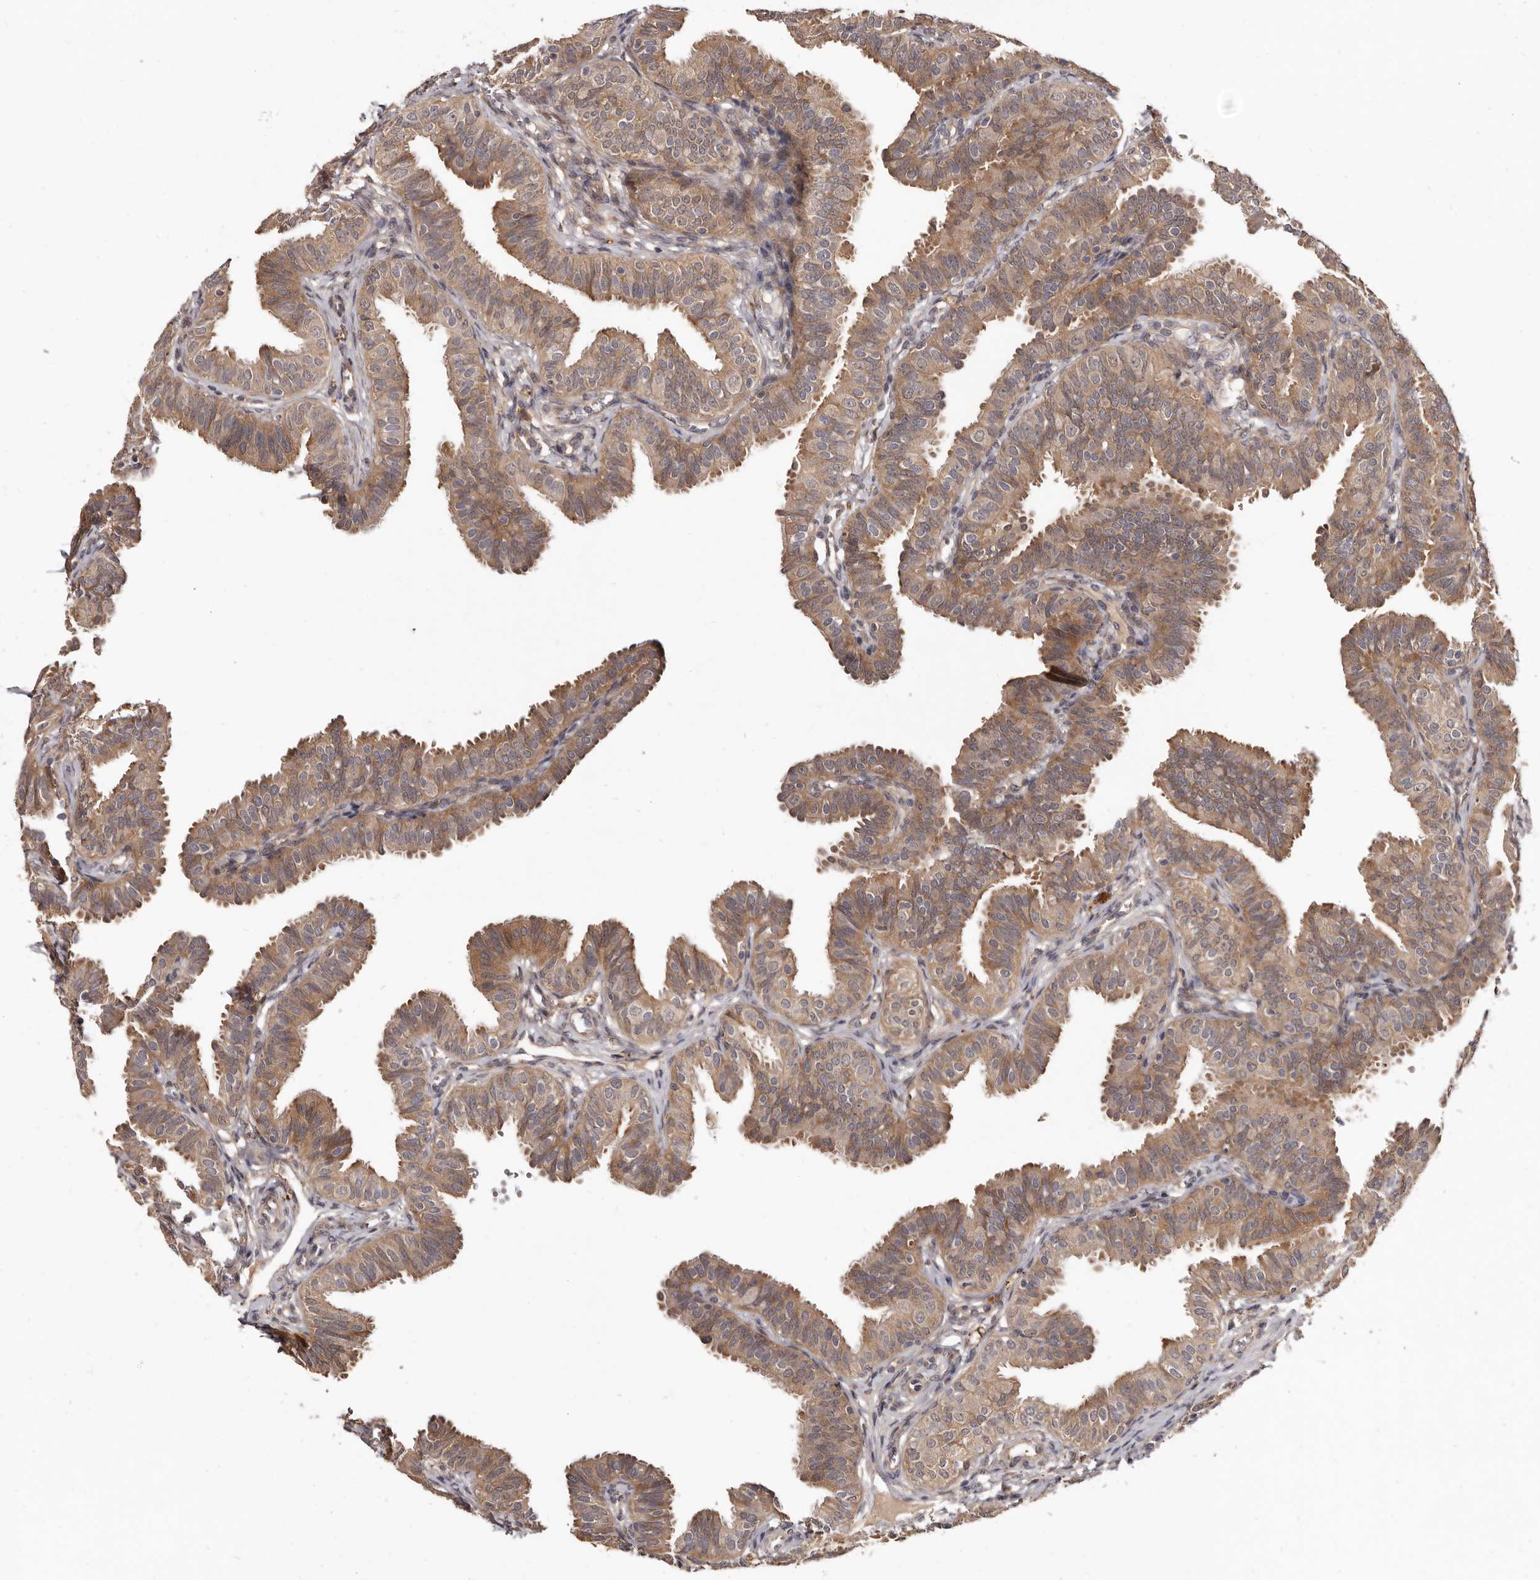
{"staining": {"intensity": "moderate", "quantity": ">75%", "location": "cytoplasmic/membranous"}, "tissue": "fallopian tube", "cell_type": "Glandular cells", "image_type": "normal", "snomed": [{"axis": "morphology", "description": "Normal tissue, NOS"}, {"axis": "topography", "description": "Fallopian tube"}], "caption": "DAB (3,3'-diaminobenzidine) immunohistochemical staining of unremarkable human fallopian tube displays moderate cytoplasmic/membranous protein expression in about >75% of glandular cells. The protein is stained brown, and the nuclei are stained in blue (DAB (3,3'-diaminobenzidine) IHC with brightfield microscopy, high magnification).", "gene": "INAVA", "patient": {"sex": "female", "age": 35}}